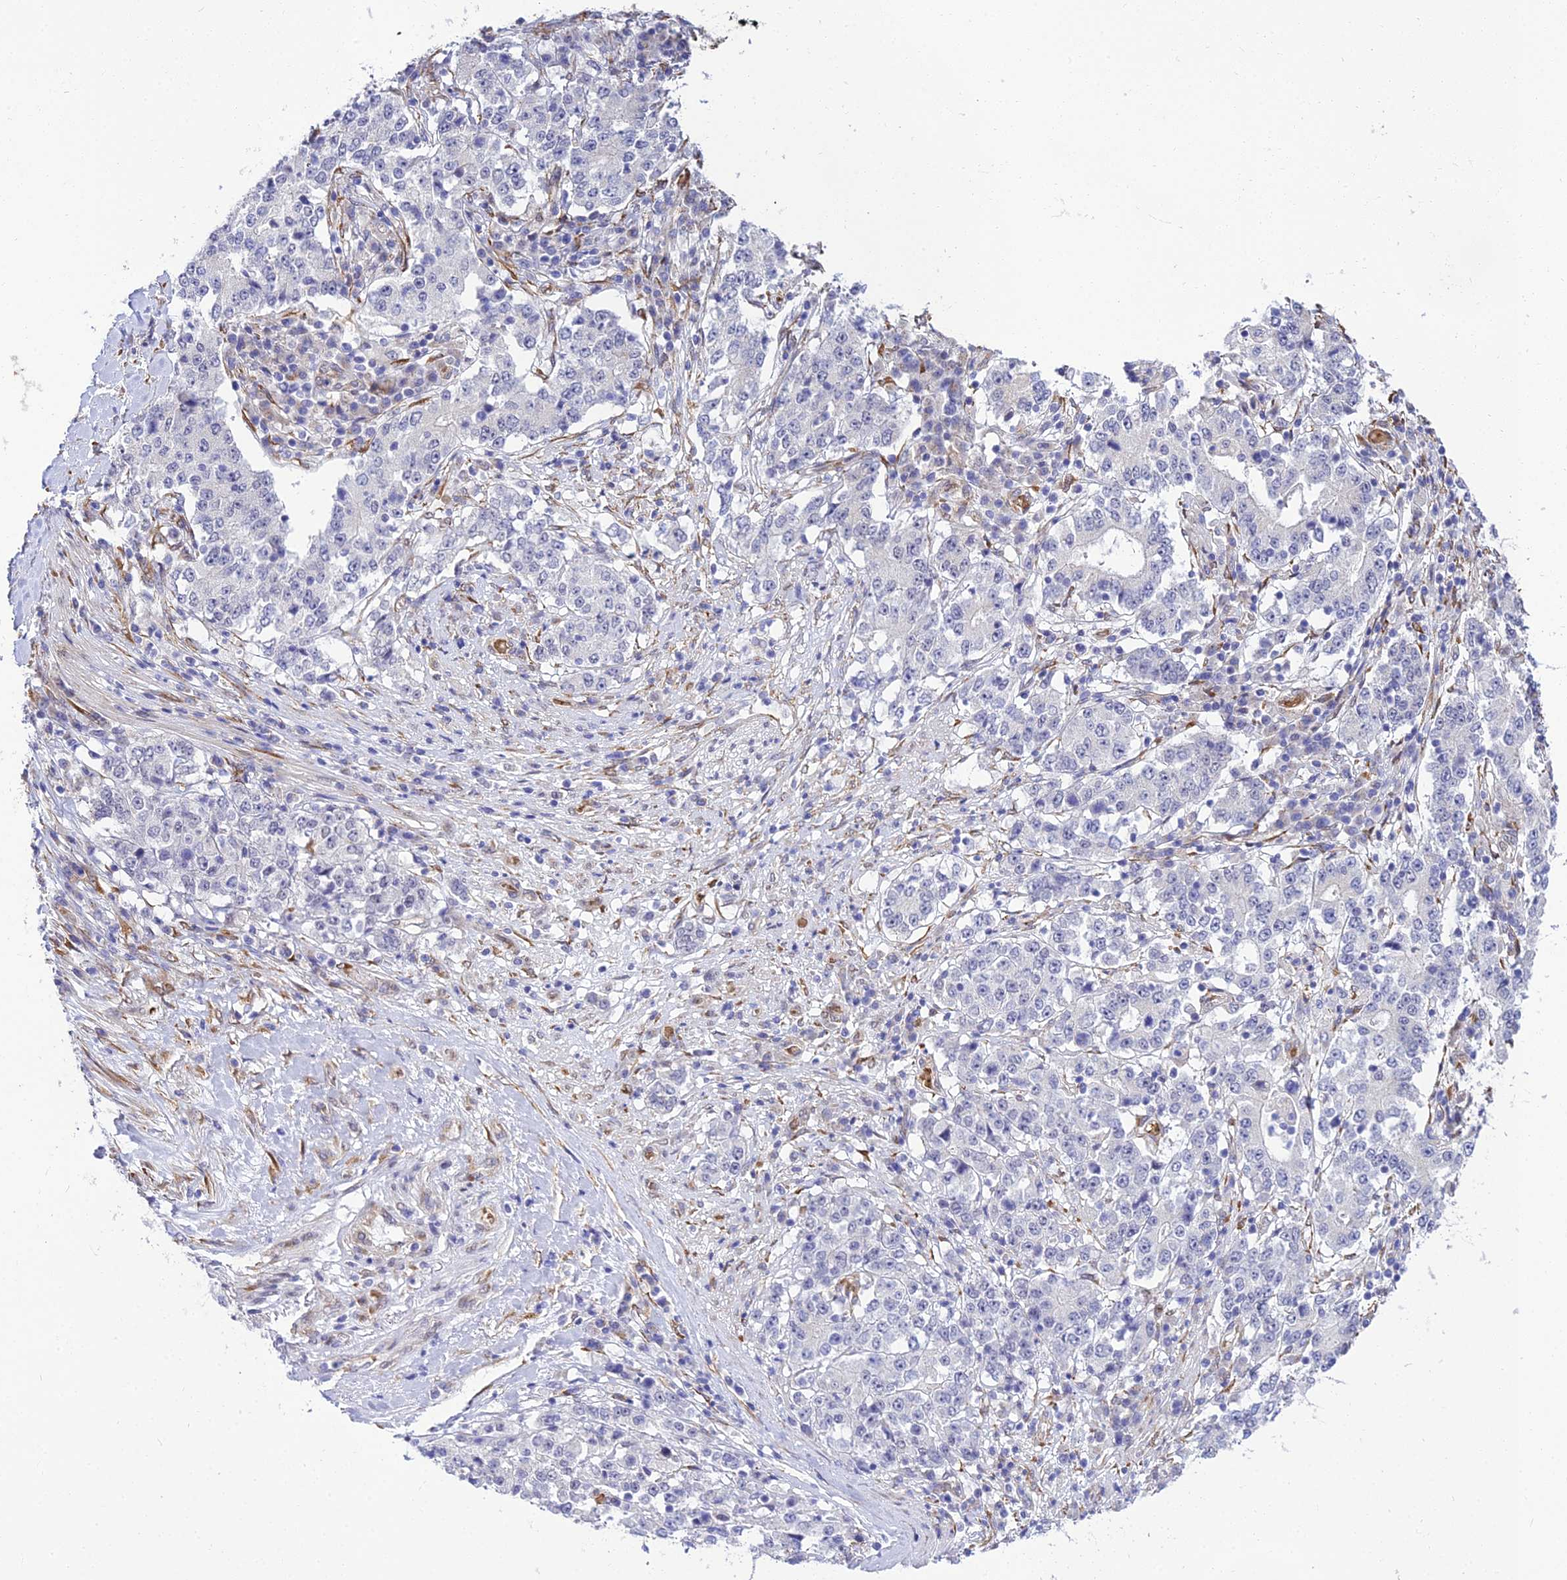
{"staining": {"intensity": "negative", "quantity": "none", "location": "none"}, "tissue": "stomach cancer", "cell_type": "Tumor cells", "image_type": "cancer", "snomed": [{"axis": "morphology", "description": "Adenocarcinoma, NOS"}, {"axis": "topography", "description": "Stomach"}], "caption": "High magnification brightfield microscopy of stomach cancer (adenocarcinoma) stained with DAB (brown) and counterstained with hematoxylin (blue): tumor cells show no significant staining. Brightfield microscopy of immunohistochemistry stained with DAB (3,3'-diaminobenzidine) (brown) and hematoxylin (blue), captured at high magnification.", "gene": "BCL9", "patient": {"sex": "male", "age": 59}}